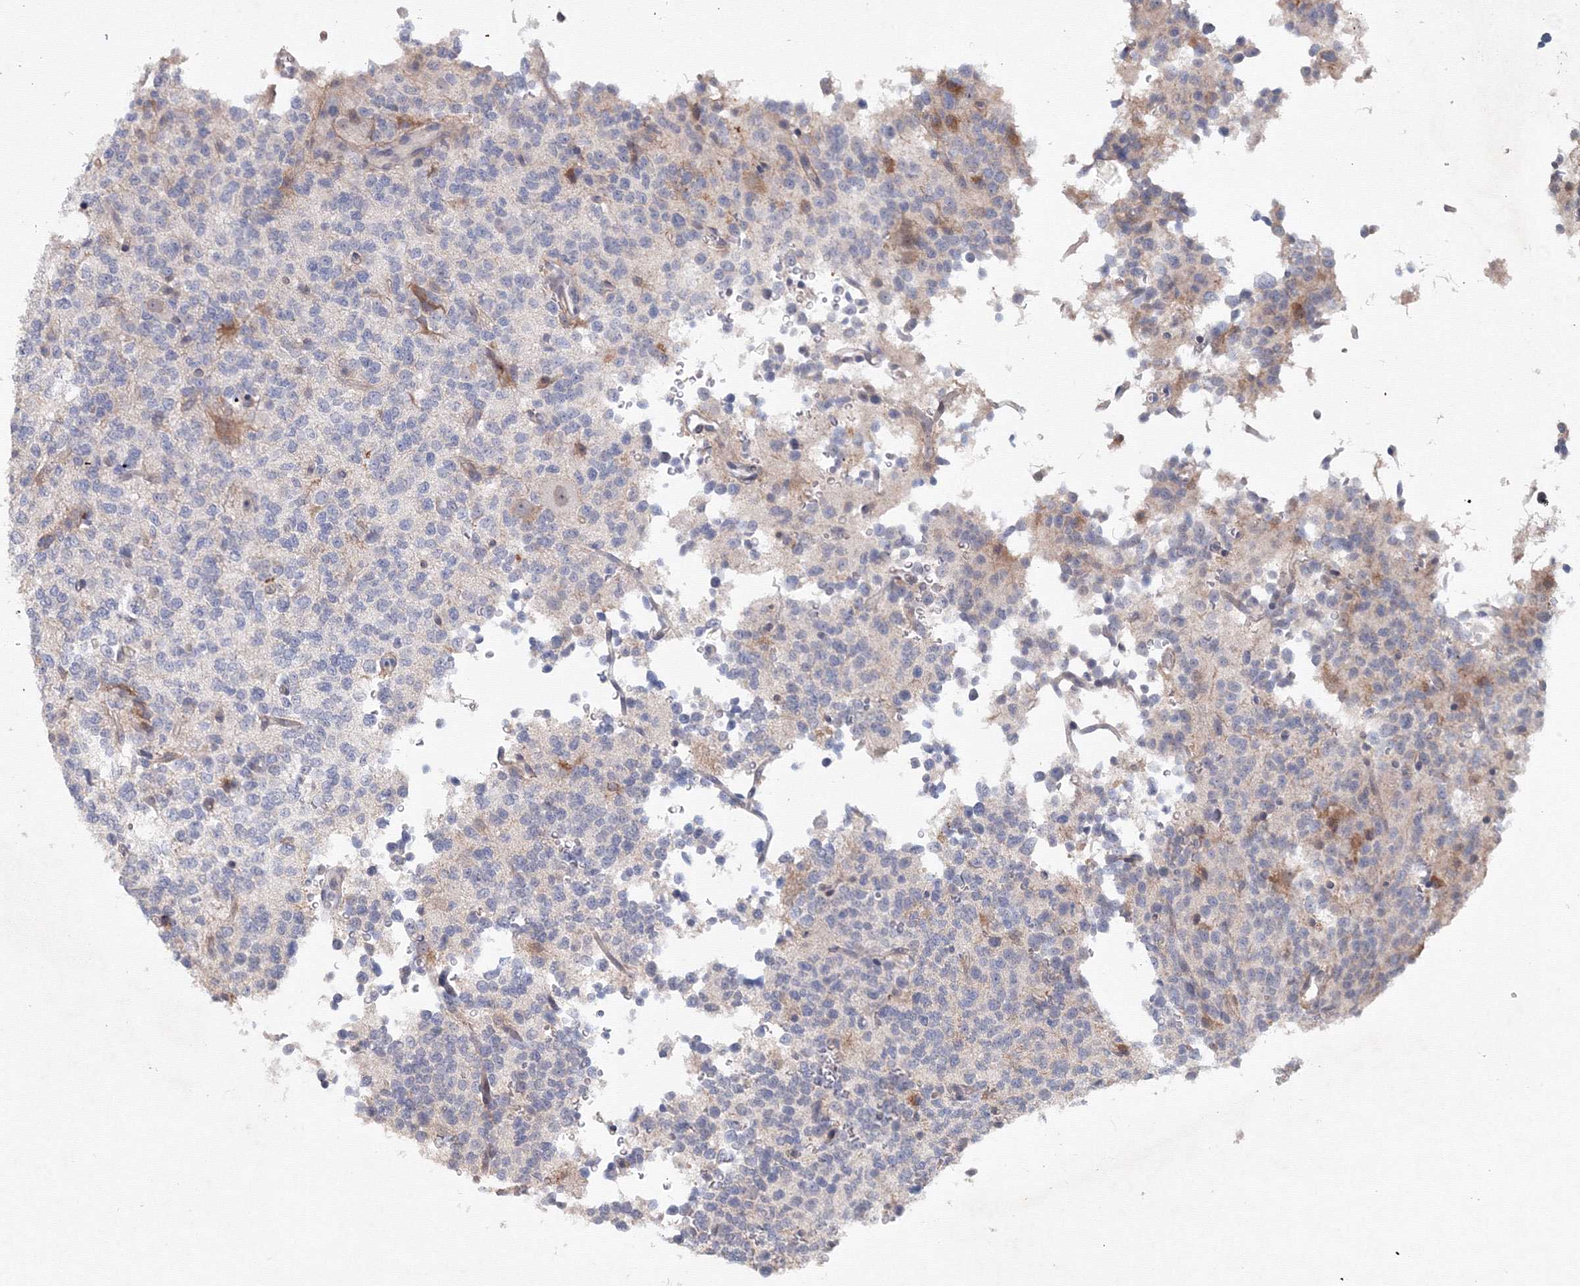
{"staining": {"intensity": "negative", "quantity": "none", "location": "none"}, "tissue": "glioma", "cell_type": "Tumor cells", "image_type": "cancer", "snomed": [{"axis": "morphology", "description": "Glioma, malignant, High grade"}, {"axis": "topography", "description": "Brain"}], "caption": "IHC of human glioma displays no positivity in tumor cells. The staining was performed using DAB (3,3'-diaminobenzidine) to visualize the protein expression in brown, while the nuclei were stained in blue with hematoxylin (Magnification: 20x).", "gene": "SLC7A7", "patient": {"sex": "female", "age": 62}}